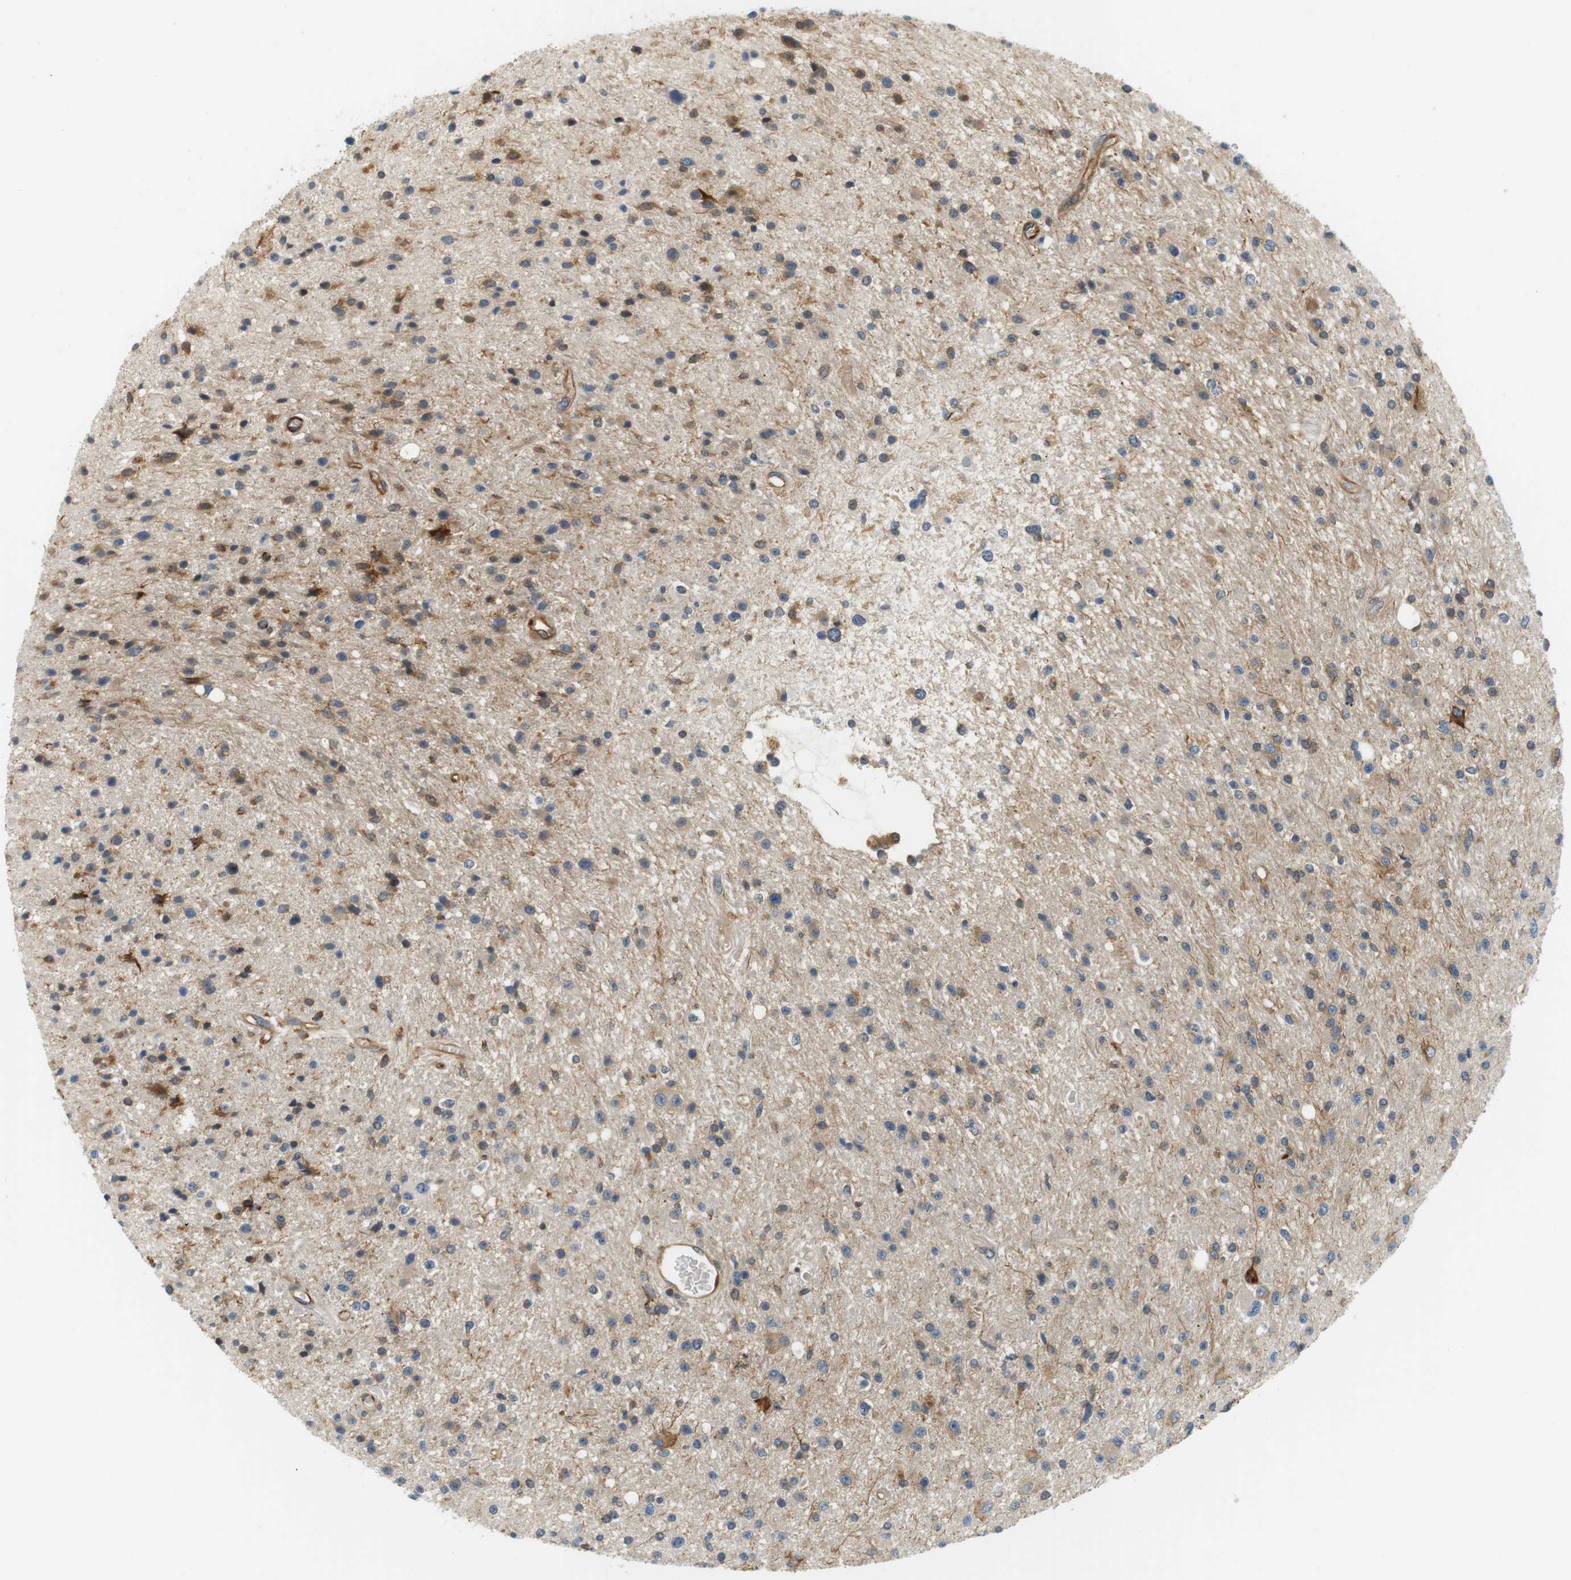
{"staining": {"intensity": "moderate", "quantity": "<25%", "location": "cytoplasmic/membranous"}, "tissue": "glioma", "cell_type": "Tumor cells", "image_type": "cancer", "snomed": [{"axis": "morphology", "description": "Glioma, malignant, High grade"}, {"axis": "topography", "description": "Brain"}], "caption": "A photomicrograph of human malignant glioma (high-grade) stained for a protein shows moderate cytoplasmic/membranous brown staining in tumor cells.", "gene": "SH3GLB1", "patient": {"sex": "male", "age": 33}}